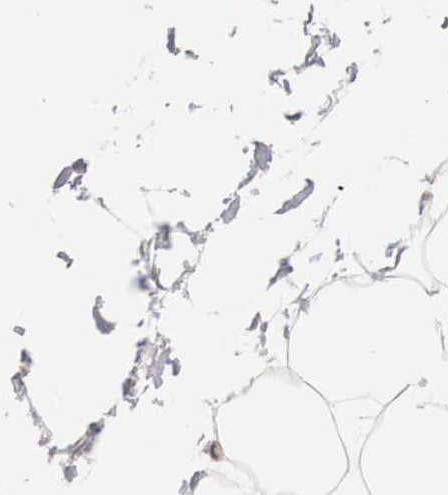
{"staining": {"intensity": "moderate", "quantity": ">75%", "location": "nuclear"}, "tissue": "adipose tissue", "cell_type": "Adipocytes", "image_type": "normal", "snomed": [{"axis": "morphology", "description": "Normal tissue, NOS"}, {"axis": "topography", "description": "Breast"}], "caption": "This image displays IHC staining of unremarkable human adipose tissue, with medium moderate nuclear expression in about >75% of adipocytes.", "gene": "DACH2", "patient": {"sex": "female", "age": 45}}